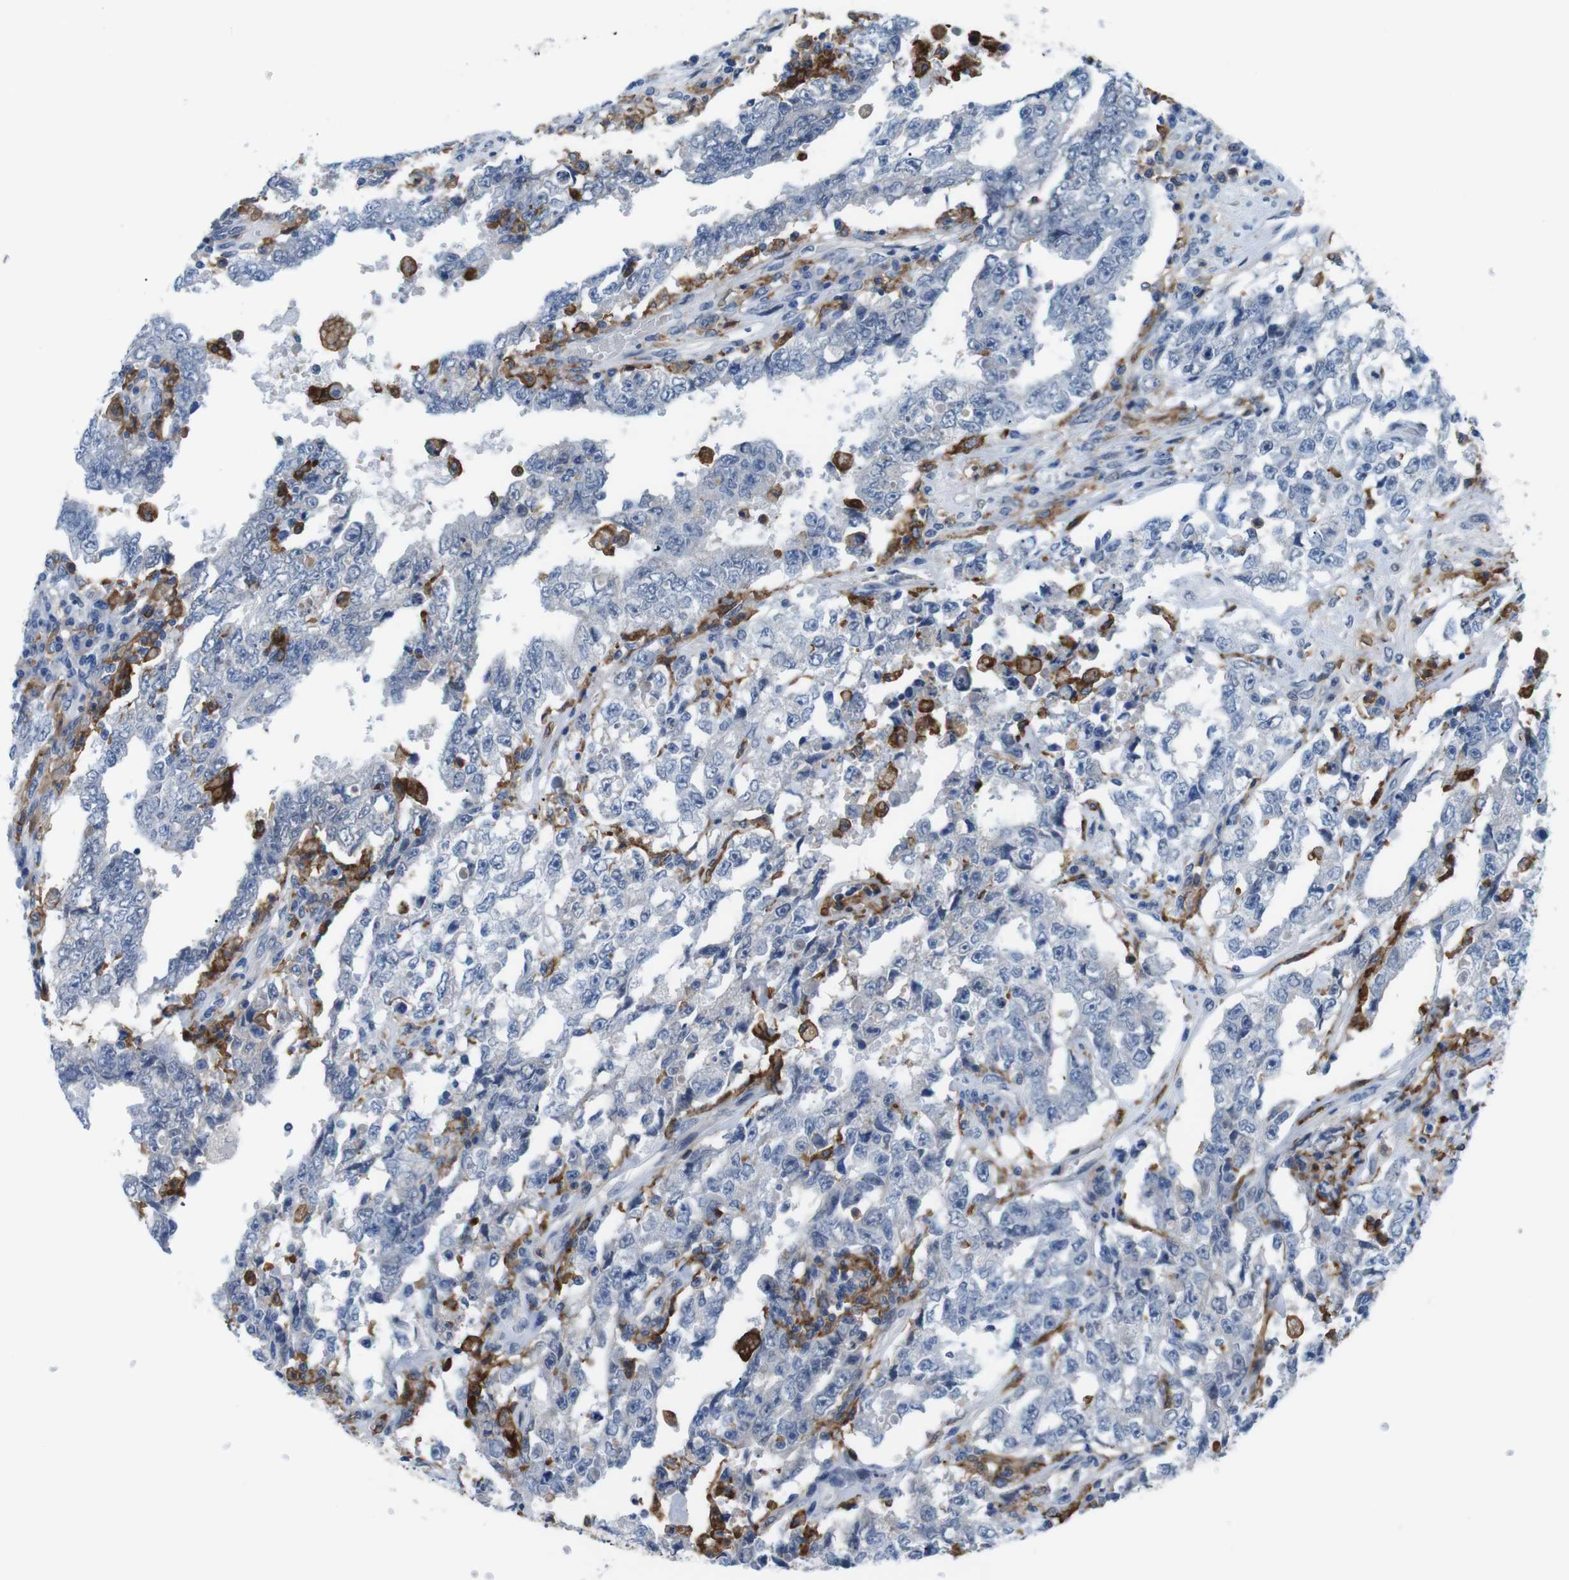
{"staining": {"intensity": "negative", "quantity": "none", "location": "none"}, "tissue": "testis cancer", "cell_type": "Tumor cells", "image_type": "cancer", "snomed": [{"axis": "morphology", "description": "Carcinoma, Embryonal, NOS"}, {"axis": "topography", "description": "Testis"}], "caption": "The image demonstrates no significant positivity in tumor cells of embryonal carcinoma (testis). Nuclei are stained in blue.", "gene": "CD300C", "patient": {"sex": "male", "age": 26}}